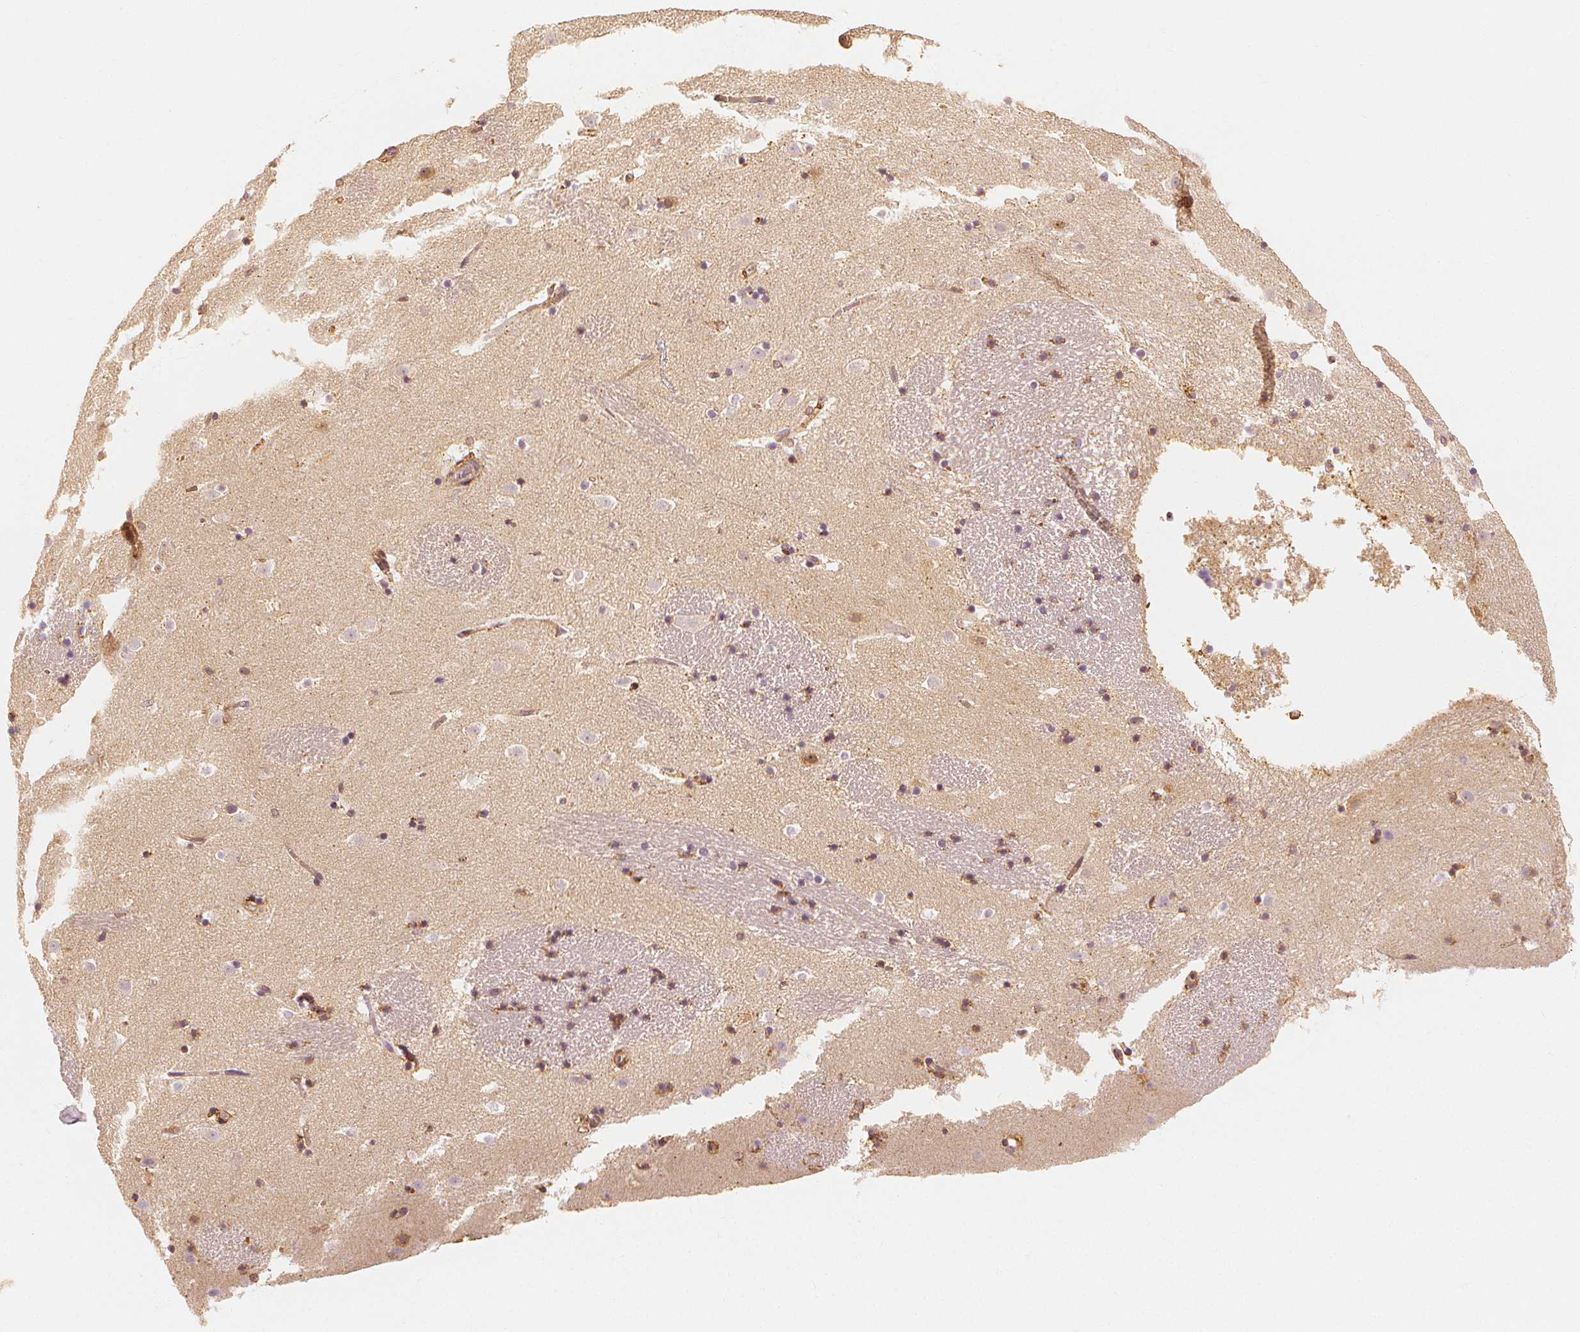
{"staining": {"intensity": "negative", "quantity": "none", "location": "none"}, "tissue": "caudate", "cell_type": "Glial cells", "image_type": "normal", "snomed": [{"axis": "morphology", "description": "Normal tissue, NOS"}, {"axis": "topography", "description": "Lateral ventricle wall"}], "caption": "This is an immunohistochemistry micrograph of benign human caudate. There is no positivity in glial cells.", "gene": "ARHGAP26", "patient": {"sex": "male", "age": 37}}